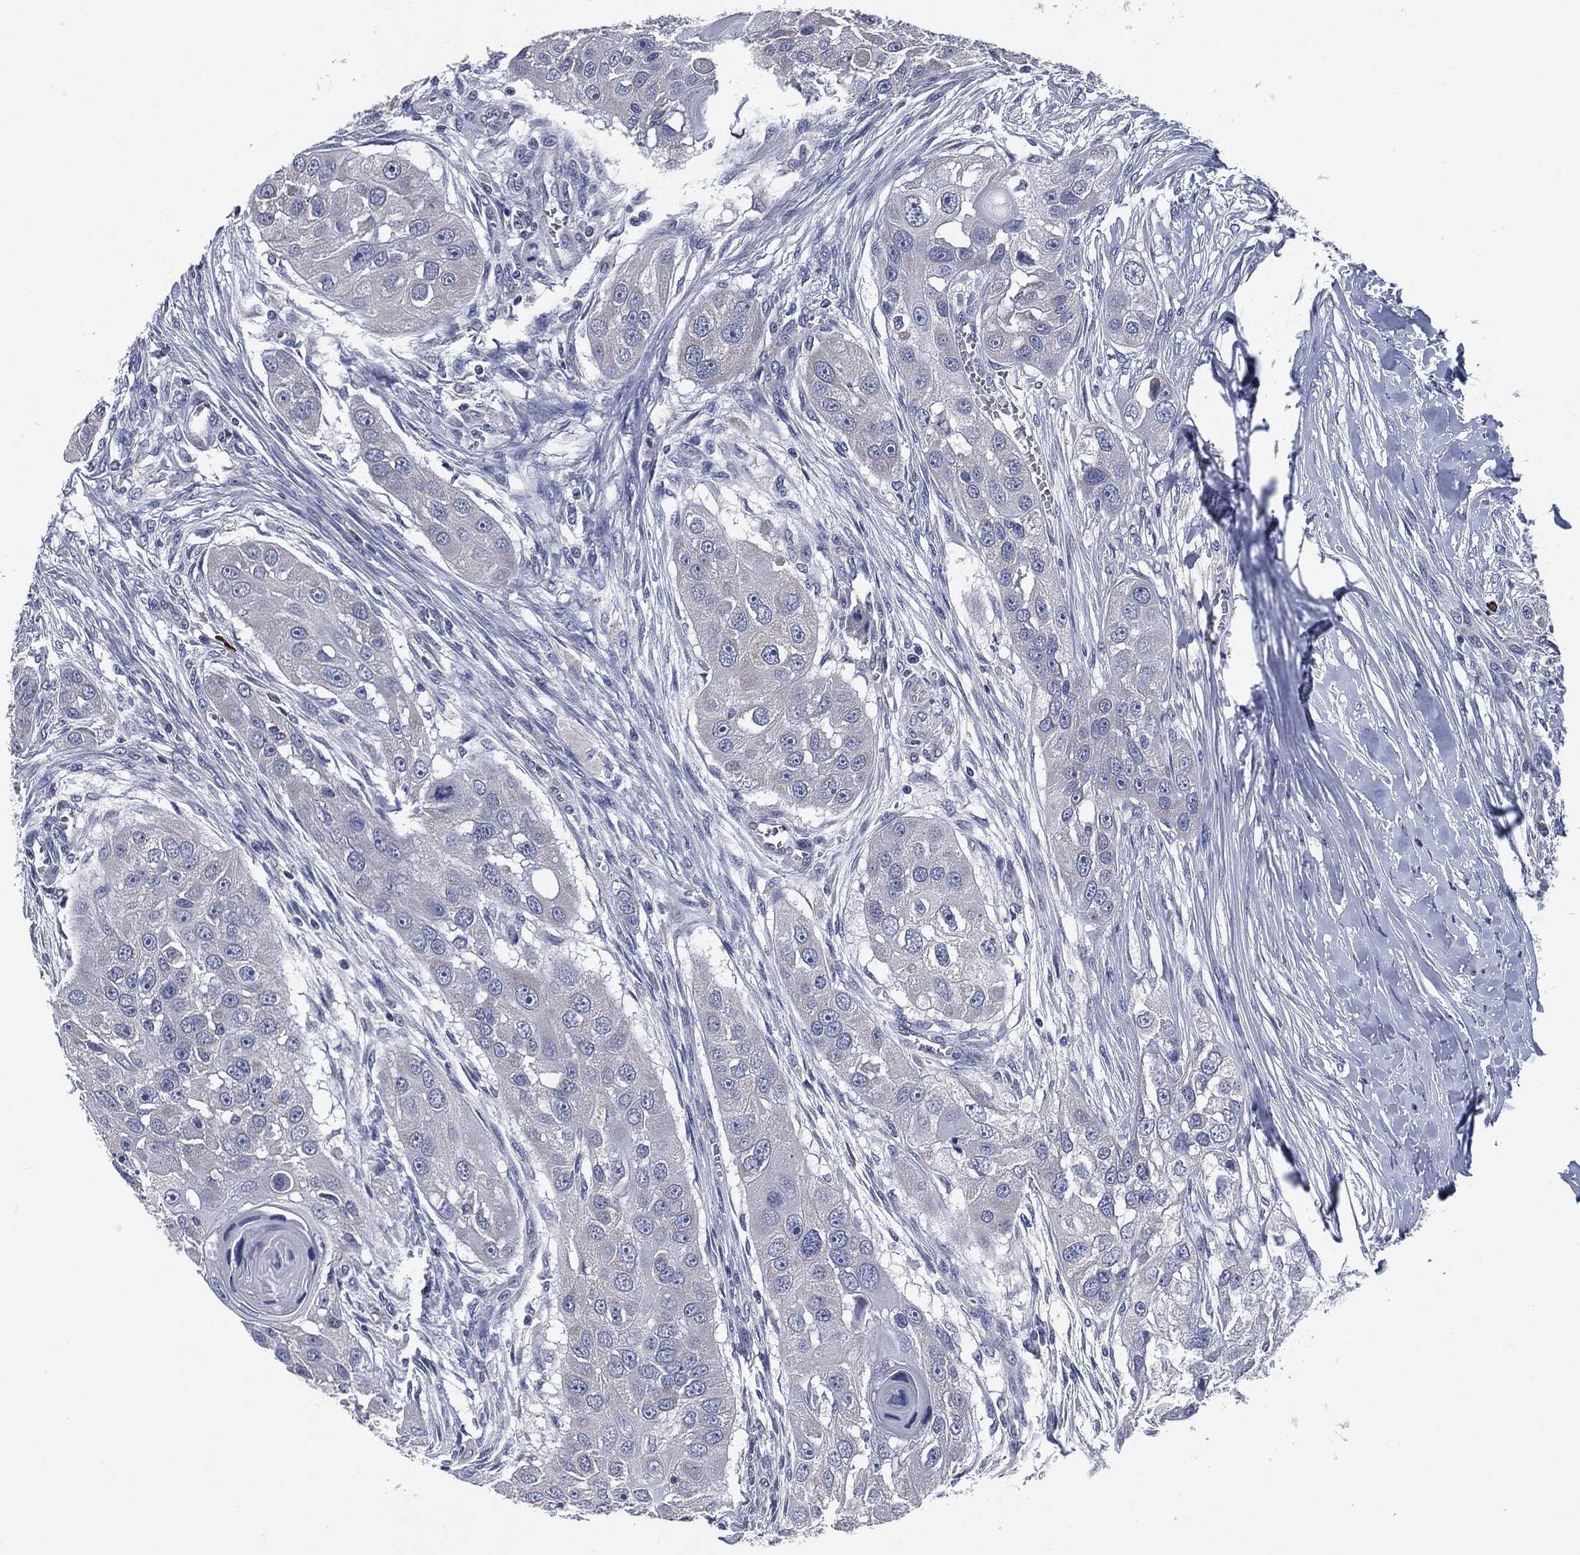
{"staining": {"intensity": "negative", "quantity": "none", "location": "none"}, "tissue": "head and neck cancer", "cell_type": "Tumor cells", "image_type": "cancer", "snomed": [{"axis": "morphology", "description": "Normal tissue, NOS"}, {"axis": "morphology", "description": "Squamous cell carcinoma, NOS"}, {"axis": "topography", "description": "Skeletal muscle"}, {"axis": "topography", "description": "Head-Neck"}], "caption": "DAB (3,3'-diaminobenzidine) immunohistochemical staining of head and neck cancer demonstrates no significant staining in tumor cells. (Brightfield microscopy of DAB immunohistochemistry at high magnification).", "gene": "SIGLEC9", "patient": {"sex": "male", "age": 51}}